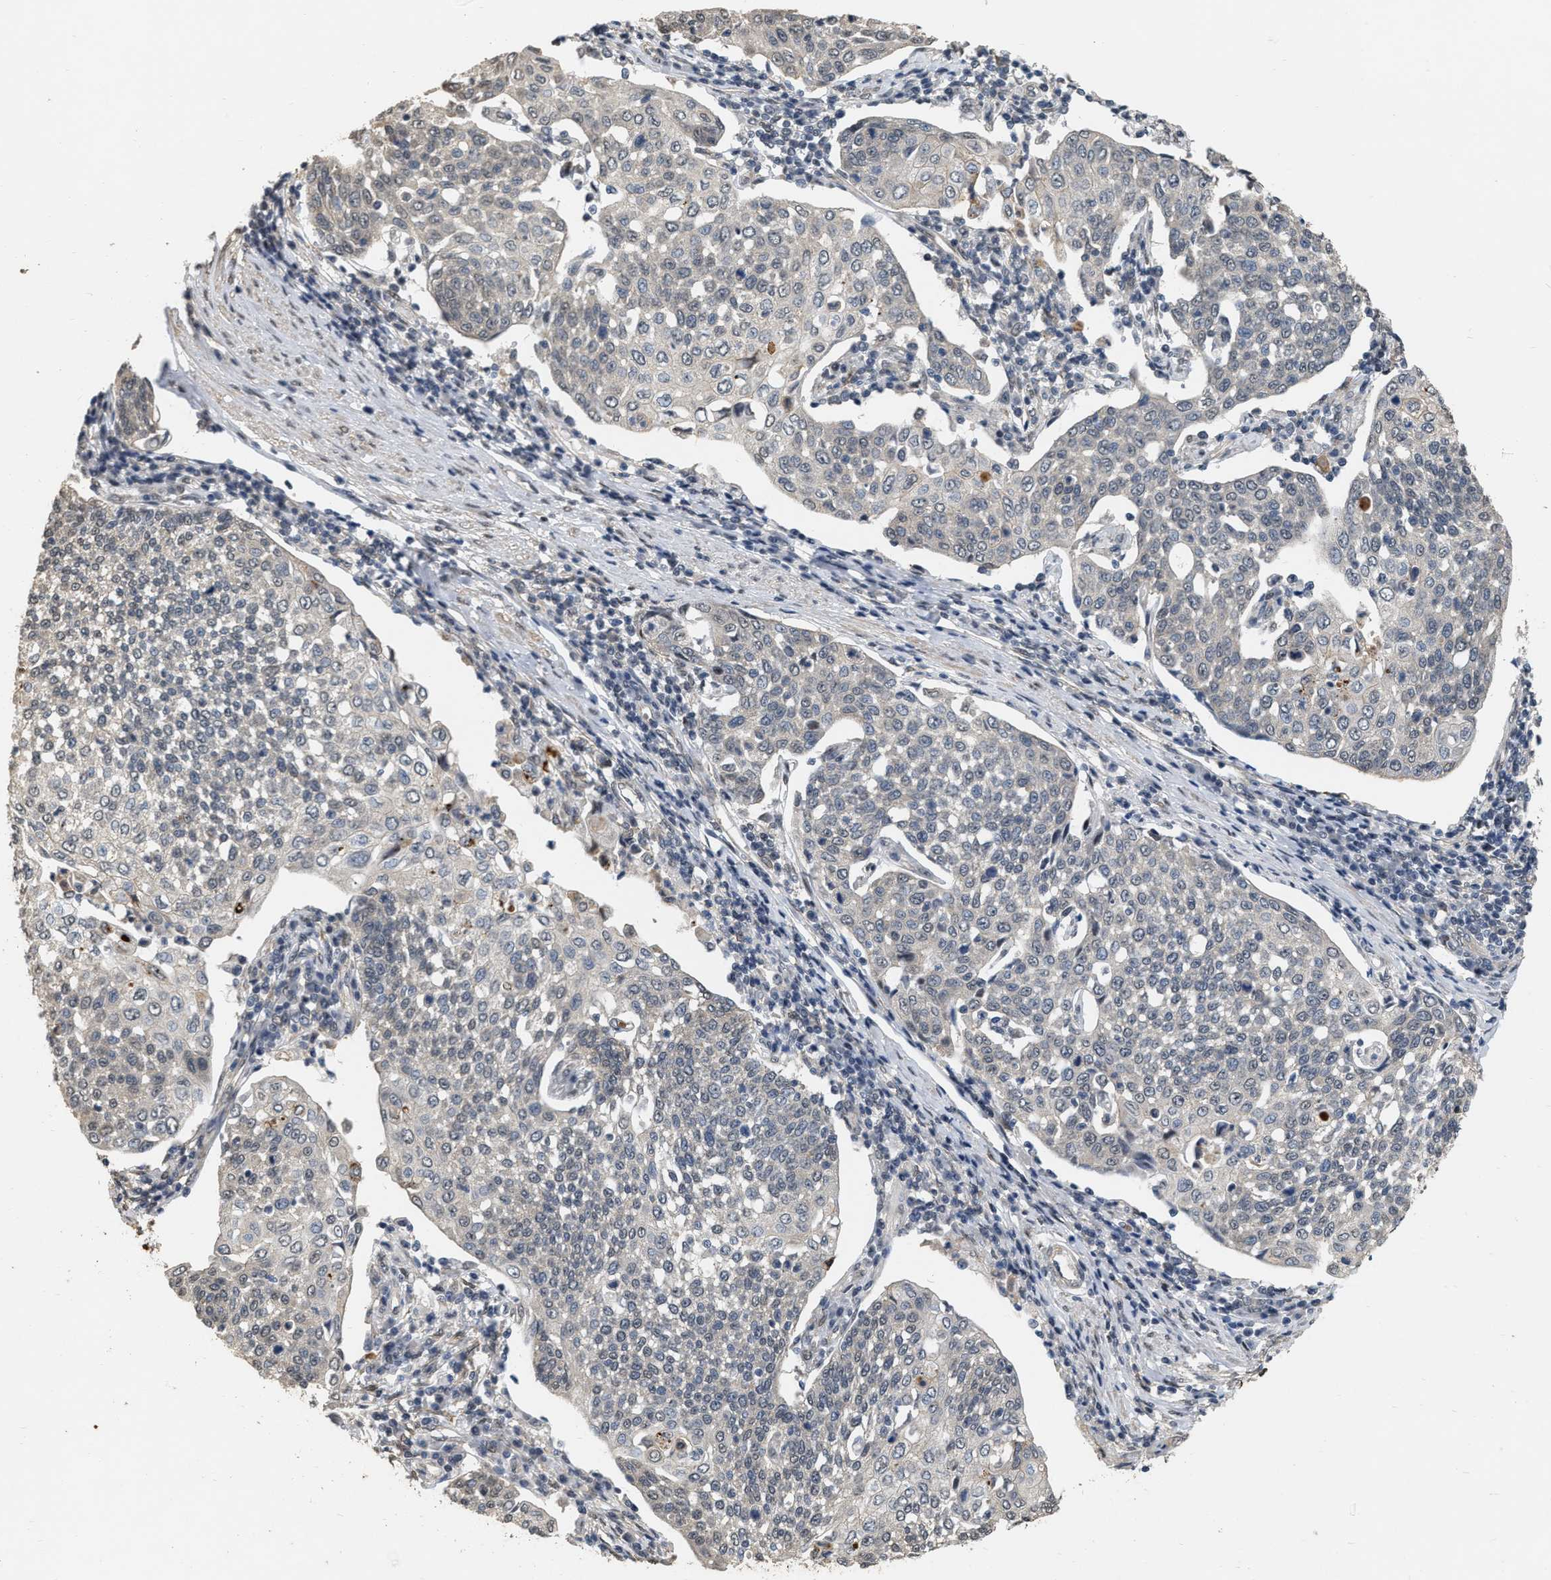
{"staining": {"intensity": "negative", "quantity": "none", "location": "none"}, "tissue": "cervical cancer", "cell_type": "Tumor cells", "image_type": "cancer", "snomed": [{"axis": "morphology", "description": "Squamous cell carcinoma, NOS"}, {"axis": "topography", "description": "Cervix"}], "caption": "An image of cervical squamous cell carcinoma stained for a protein exhibits no brown staining in tumor cells.", "gene": "RUVBL1", "patient": {"sex": "female", "age": 34}}